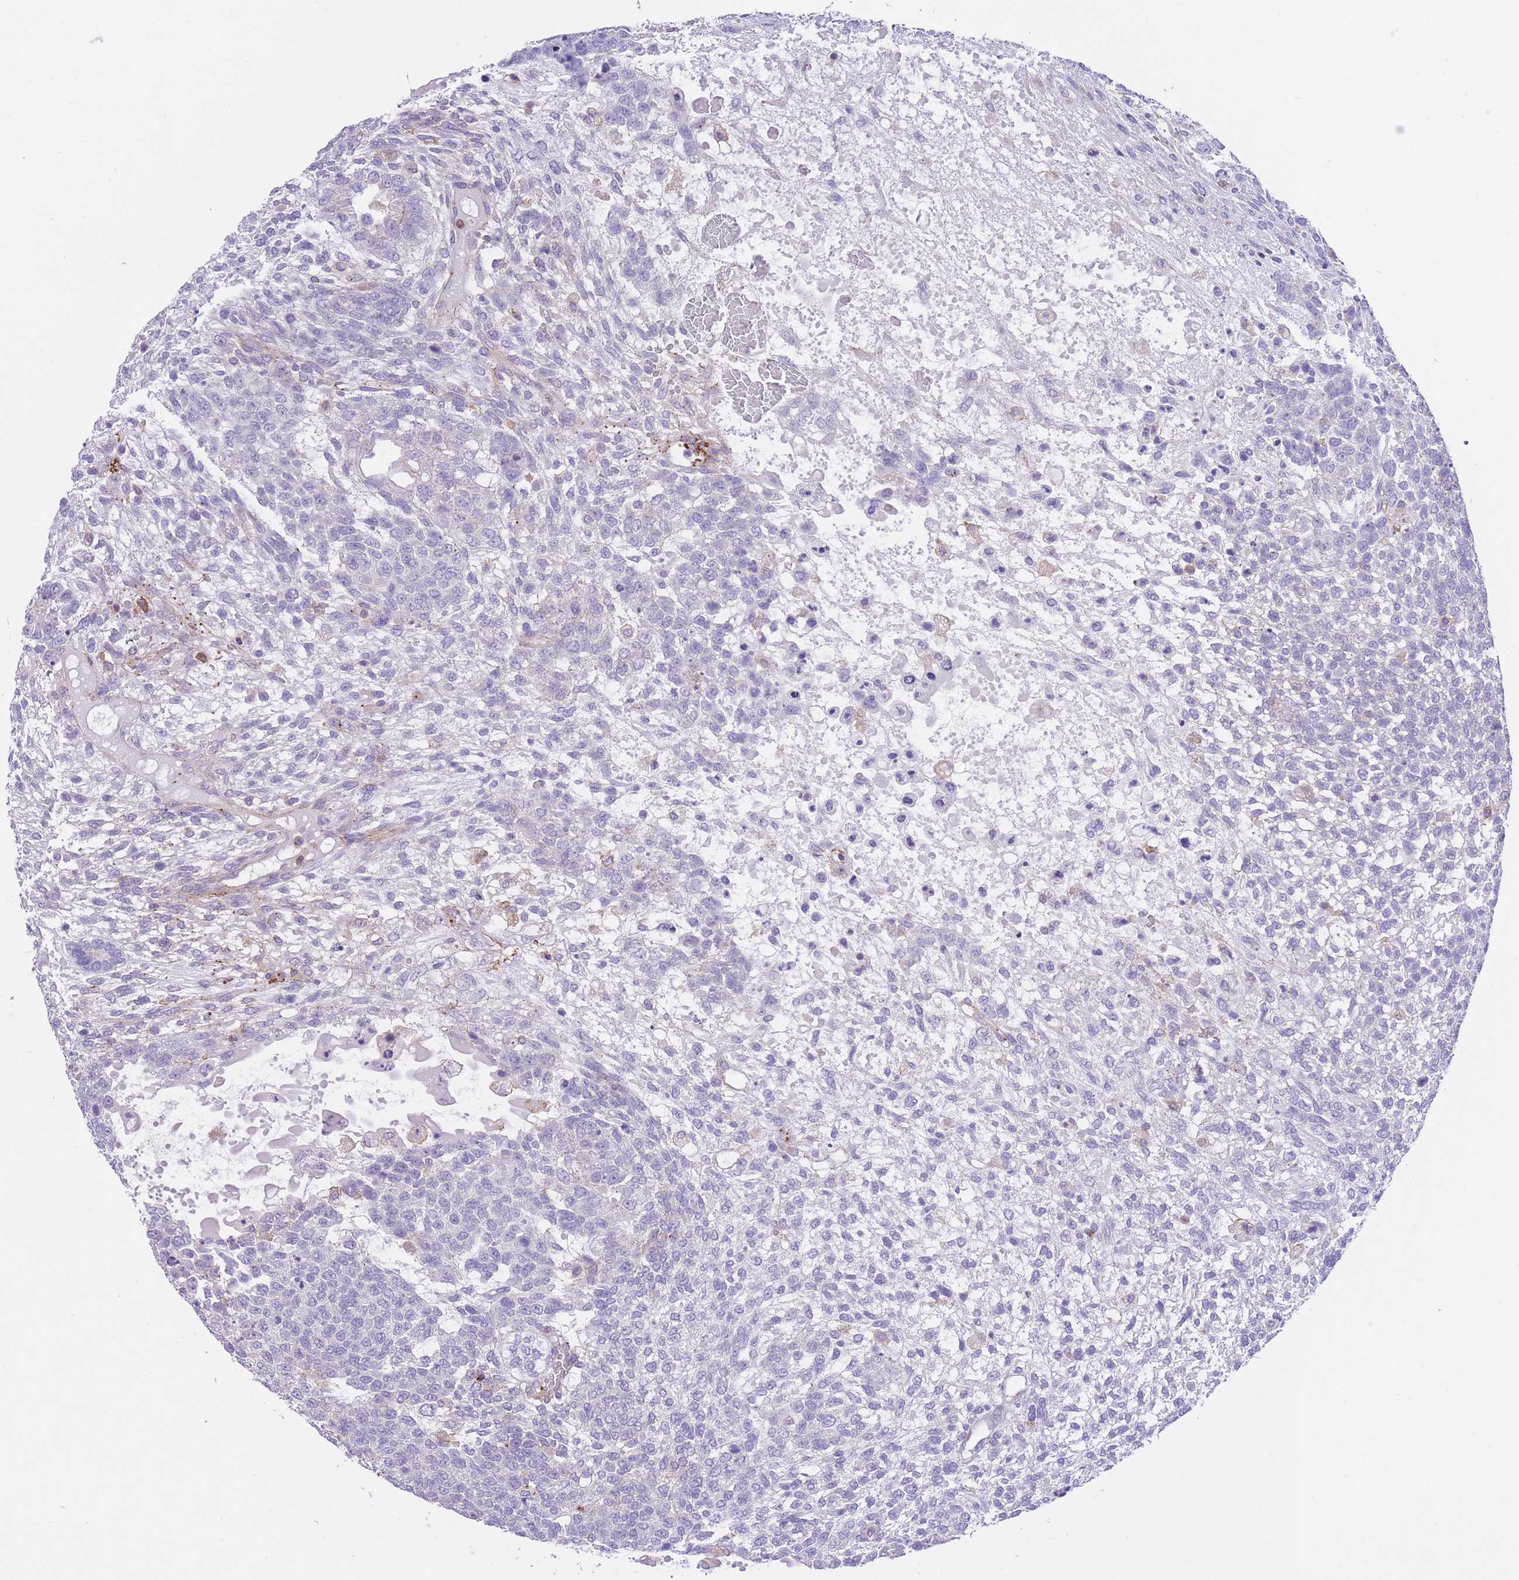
{"staining": {"intensity": "negative", "quantity": "none", "location": "none"}, "tissue": "testis cancer", "cell_type": "Tumor cells", "image_type": "cancer", "snomed": [{"axis": "morphology", "description": "Carcinoma, Embryonal, NOS"}, {"axis": "topography", "description": "Testis"}], "caption": "The IHC histopathology image has no significant staining in tumor cells of testis cancer (embryonal carcinoma) tissue.", "gene": "LDB3", "patient": {"sex": "male", "age": 23}}